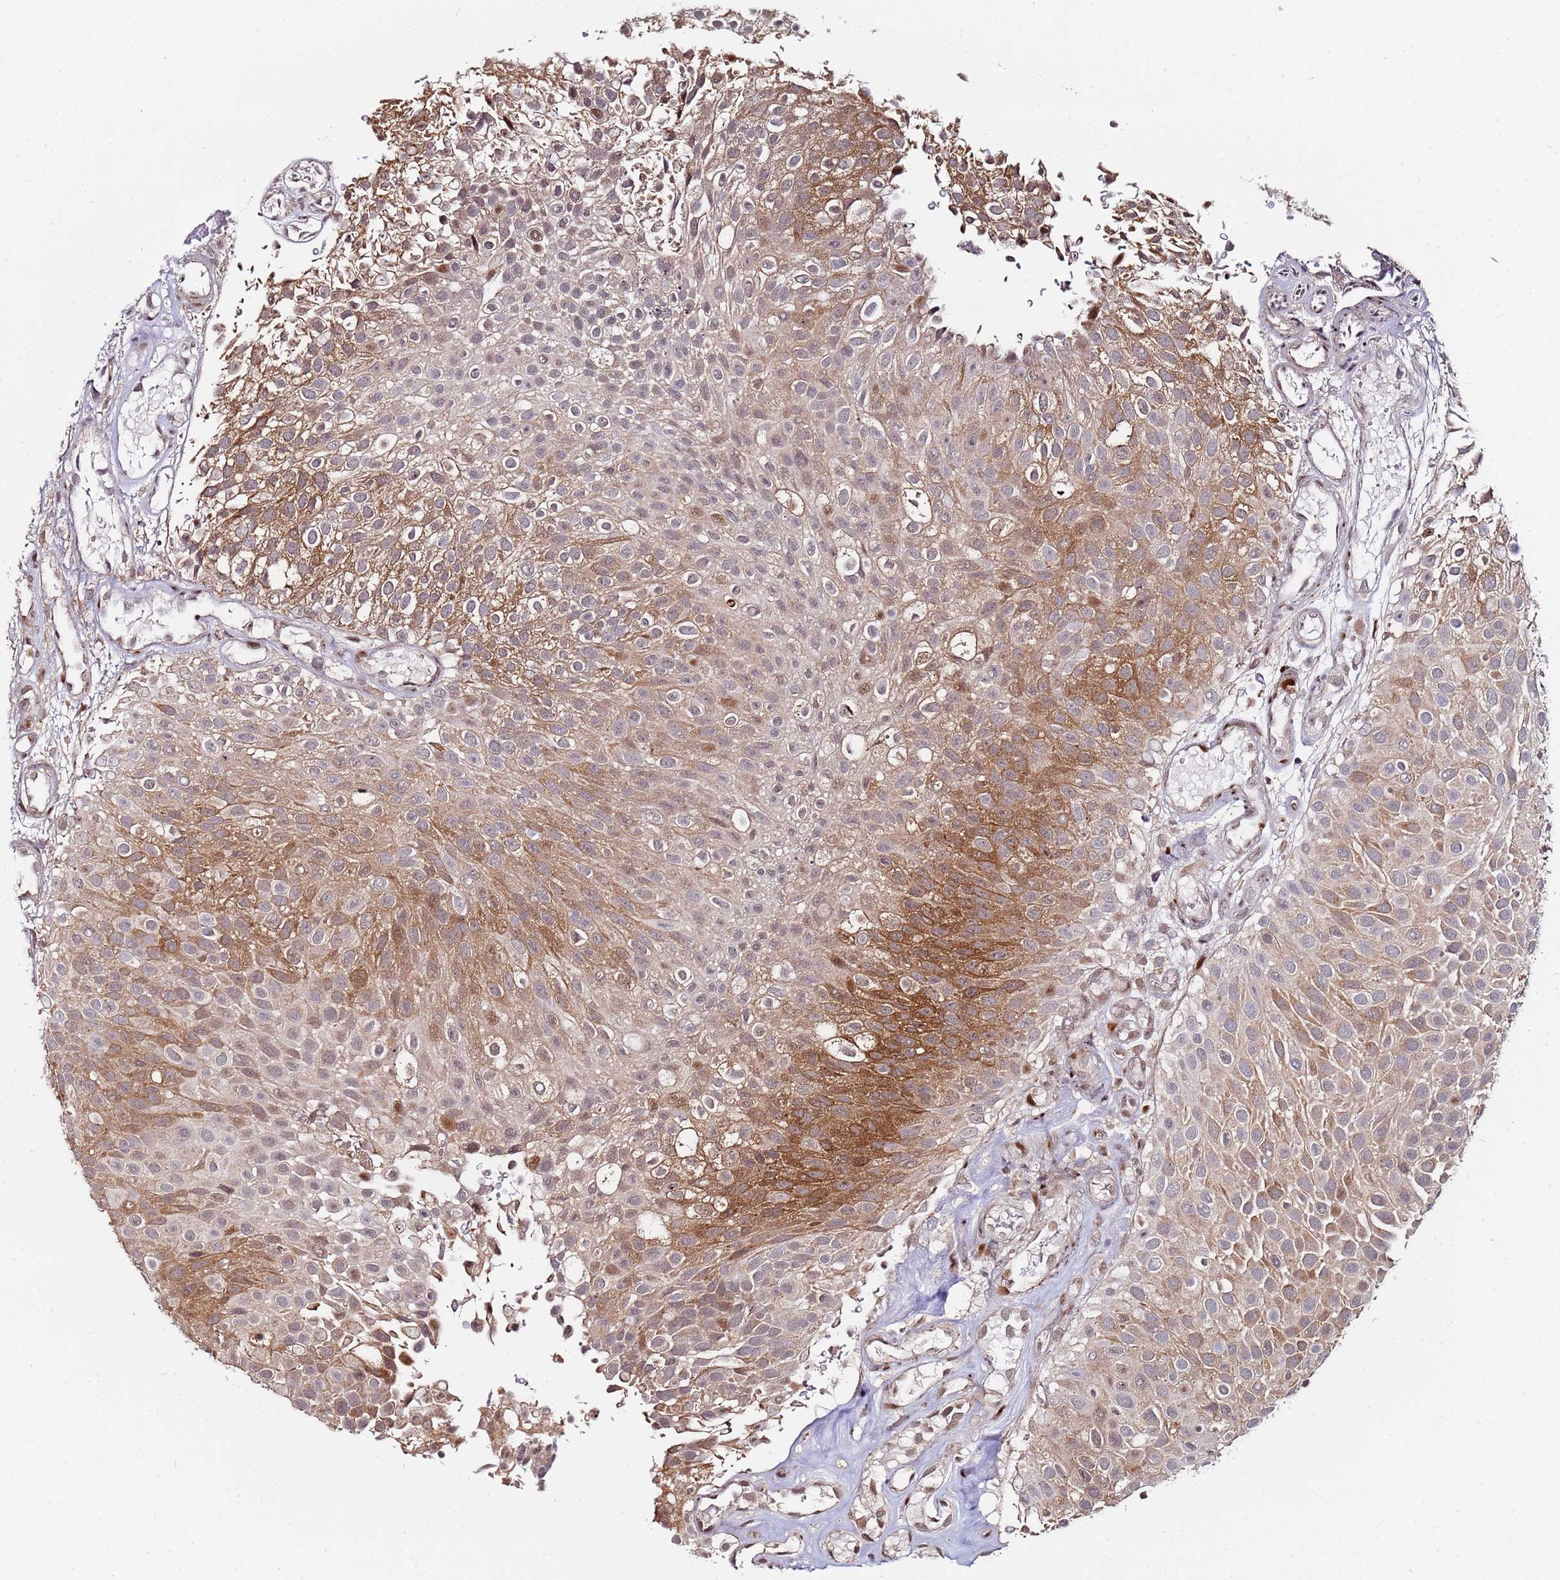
{"staining": {"intensity": "moderate", "quantity": "<25%", "location": "cytoplasmic/membranous"}, "tissue": "urothelial cancer", "cell_type": "Tumor cells", "image_type": "cancer", "snomed": [{"axis": "morphology", "description": "Urothelial carcinoma, Low grade"}, {"axis": "topography", "description": "Urinary bladder"}], "caption": "A low amount of moderate cytoplasmic/membranous positivity is seen in about <25% of tumor cells in urothelial cancer tissue.", "gene": "PPM1H", "patient": {"sex": "male", "age": 78}}